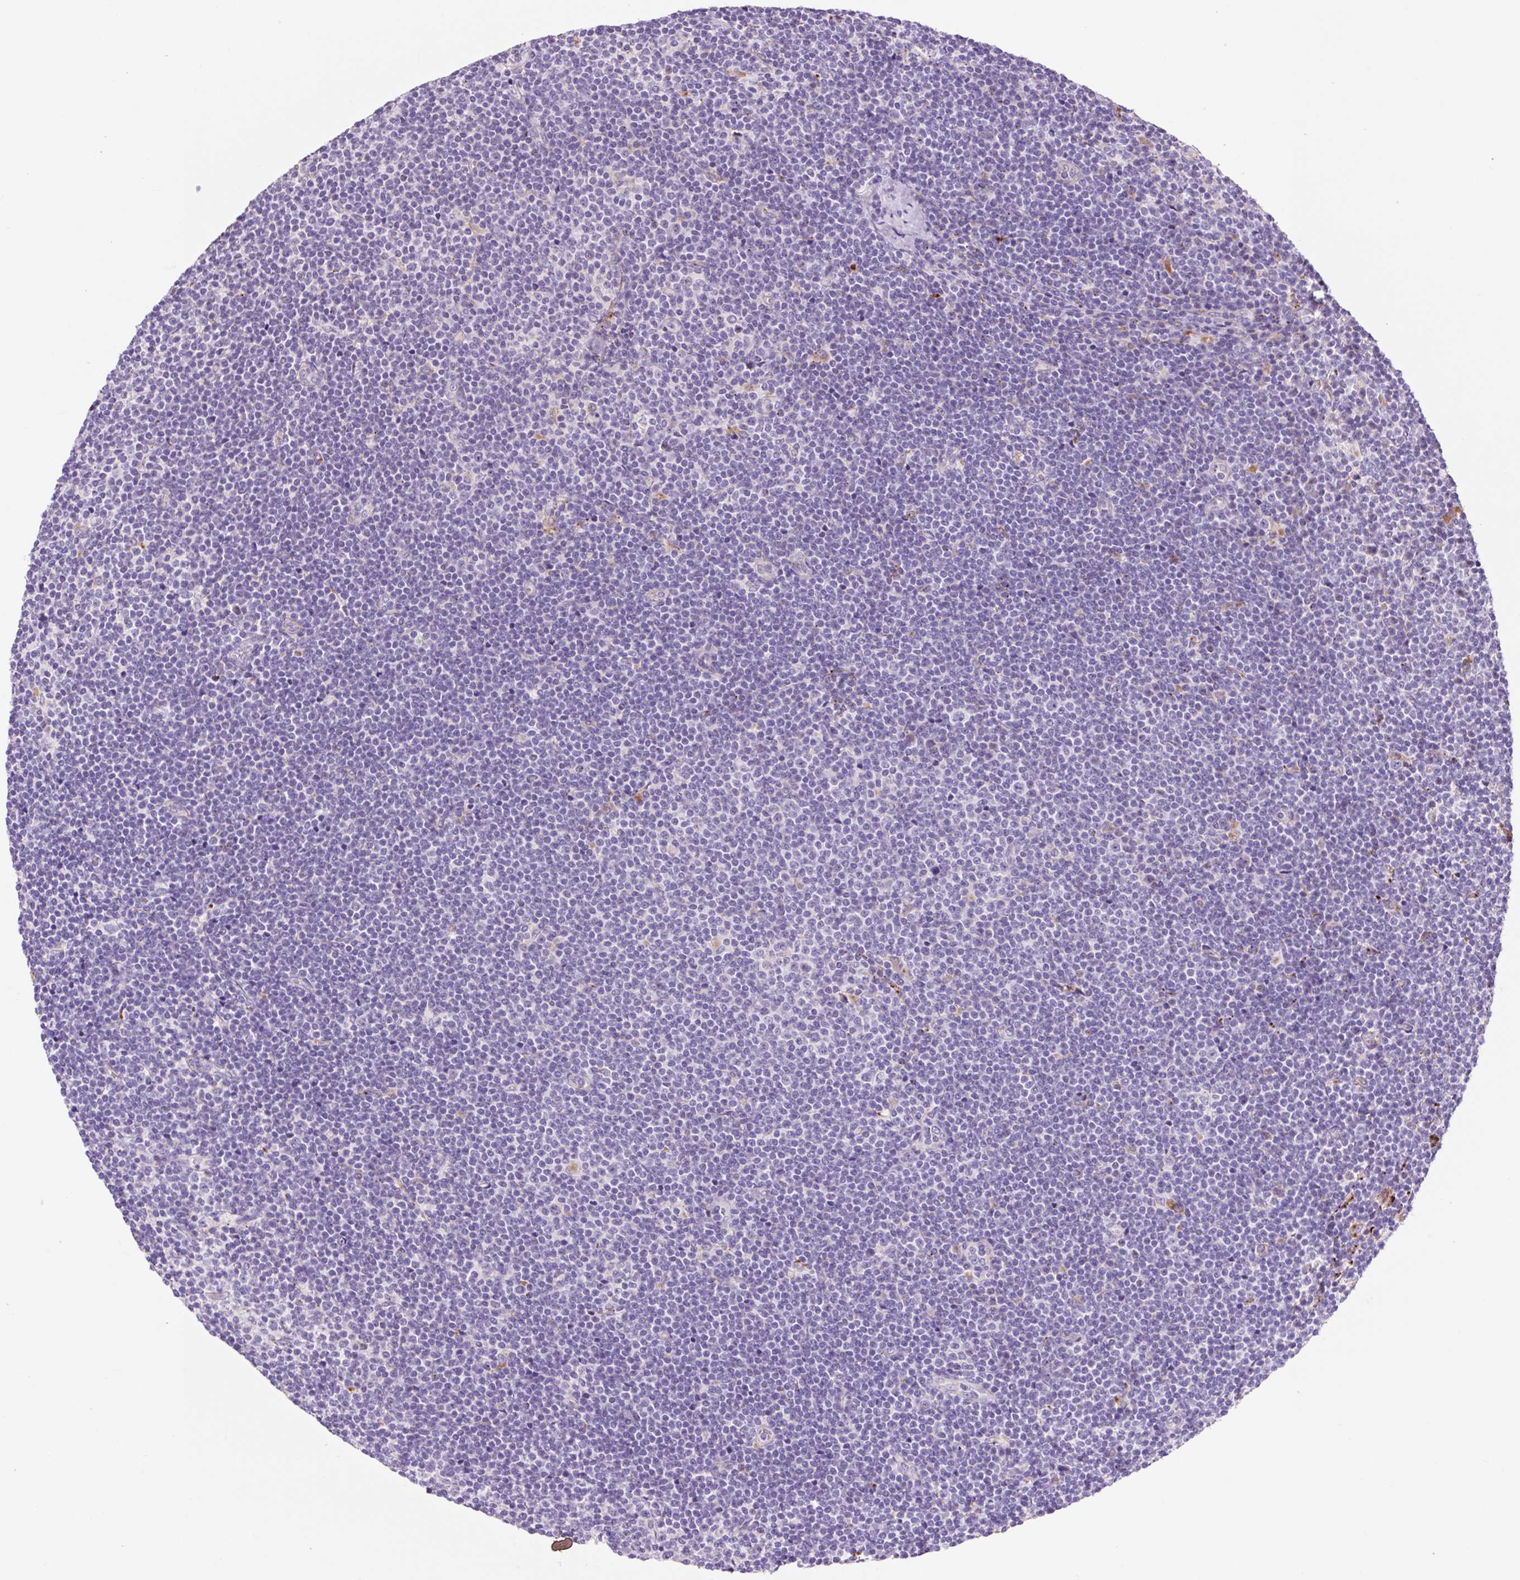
{"staining": {"intensity": "negative", "quantity": "none", "location": "none"}, "tissue": "lymphoma", "cell_type": "Tumor cells", "image_type": "cancer", "snomed": [{"axis": "morphology", "description": "Malignant lymphoma, non-Hodgkin's type, Low grade"}, {"axis": "topography", "description": "Lymph node"}], "caption": "This image is of lymphoma stained with immunohistochemistry to label a protein in brown with the nuclei are counter-stained blue. There is no positivity in tumor cells.", "gene": "HEXA", "patient": {"sex": "male", "age": 48}}